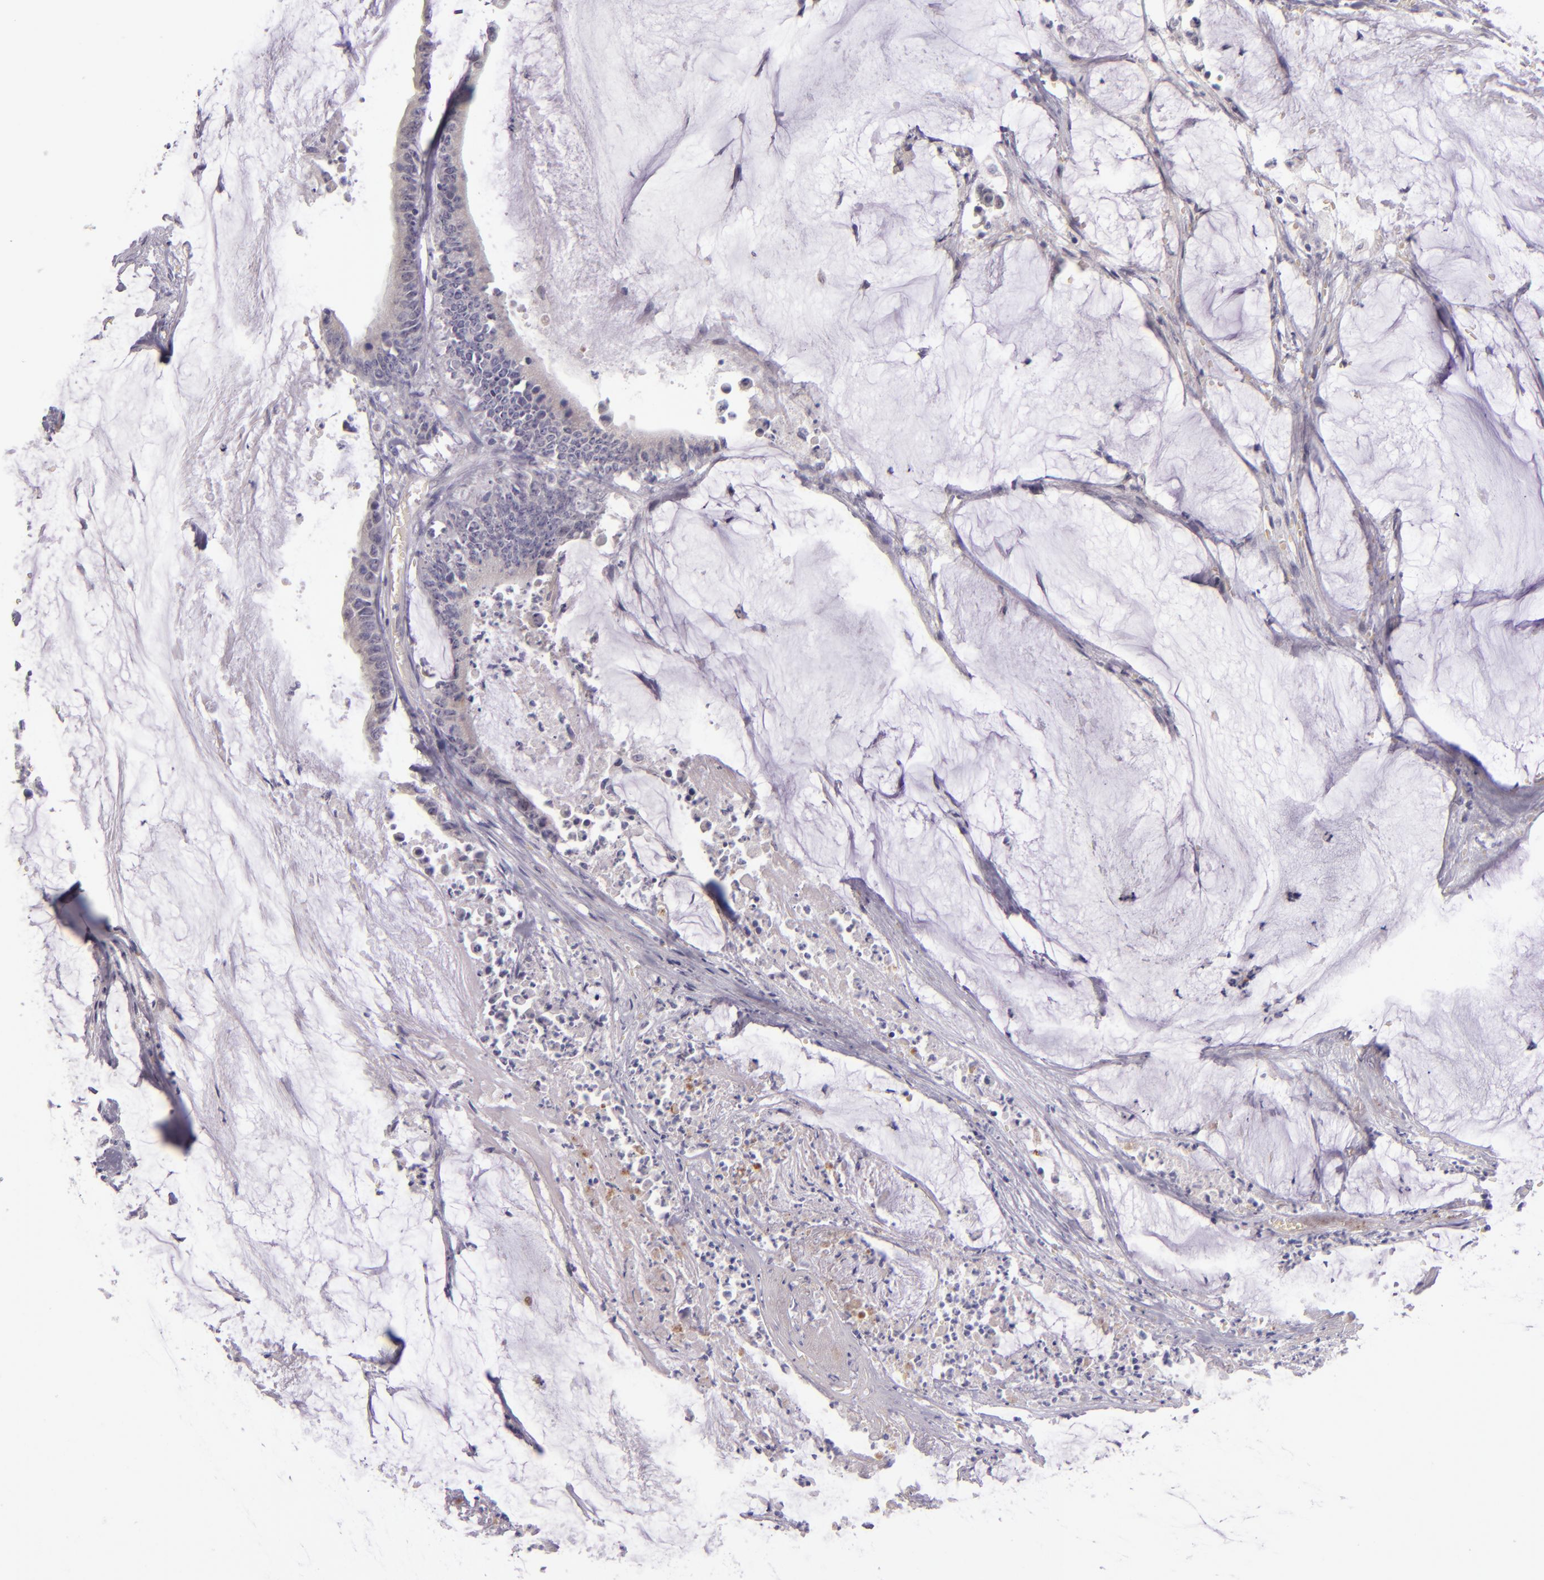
{"staining": {"intensity": "weak", "quantity": "25%-75%", "location": "cytoplasmic/membranous"}, "tissue": "colorectal cancer", "cell_type": "Tumor cells", "image_type": "cancer", "snomed": [{"axis": "morphology", "description": "Adenocarcinoma, NOS"}, {"axis": "topography", "description": "Rectum"}], "caption": "A histopathology image of adenocarcinoma (colorectal) stained for a protein demonstrates weak cytoplasmic/membranous brown staining in tumor cells.", "gene": "SNCB", "patient": {"sex": "female", "age": 66}}